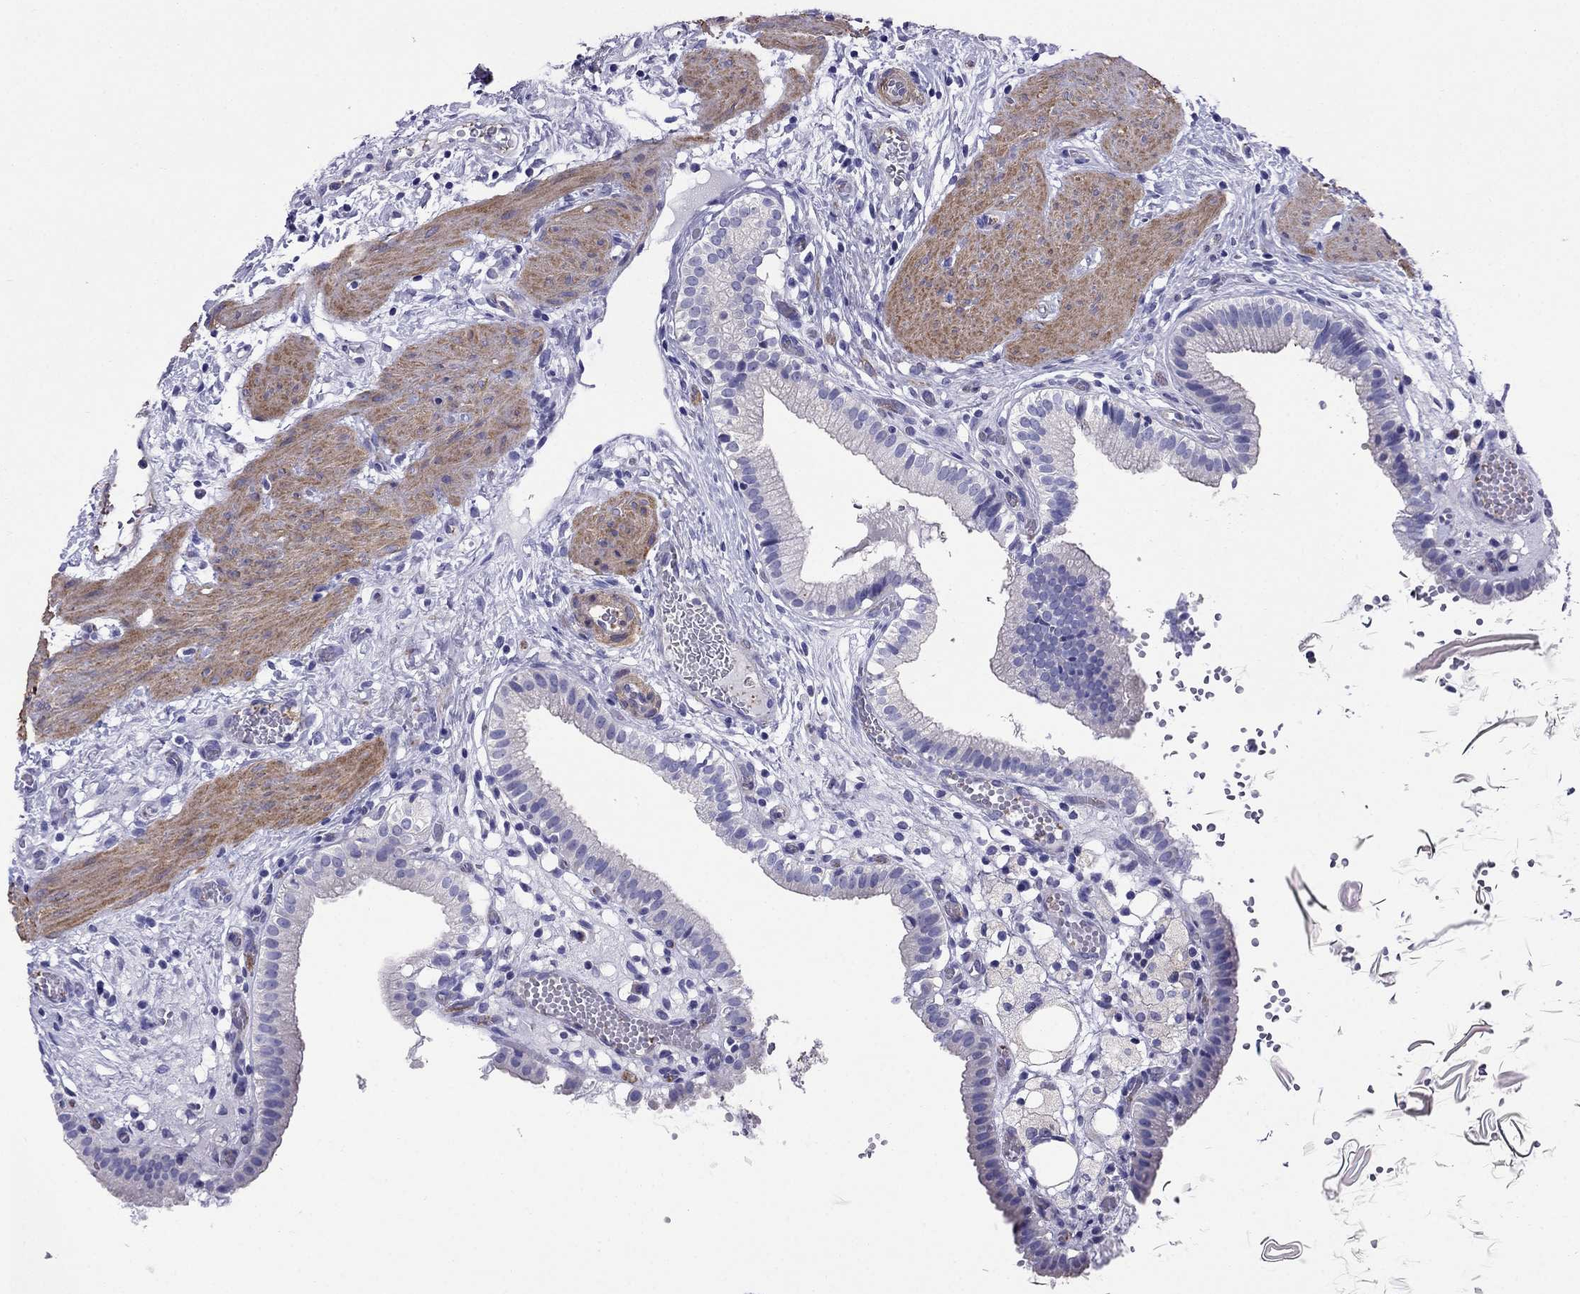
{"staining": {"intensity": "negative", "quantity": "none", "location": "none"}, "tissue": "gallbladder", "cell_type": "Glandular cells", "image_type": "normal", "snomed": [{"axis": "morphology", "description": "Normal tissue, NOS"}, {"axis": "topography", "description": "Gallbladder"}], "caption": "DAB immunohistochemical staining of unremarkable gallbladder shows no significant positivity in glandular cells. (DAB (3,3'-diaminobenzidine) immunohistochemistry (IHC) visualized using brightfield microscopy, high magnification).", "gene": "GPR50", "patient": {"sex": "female", "age": 24}}